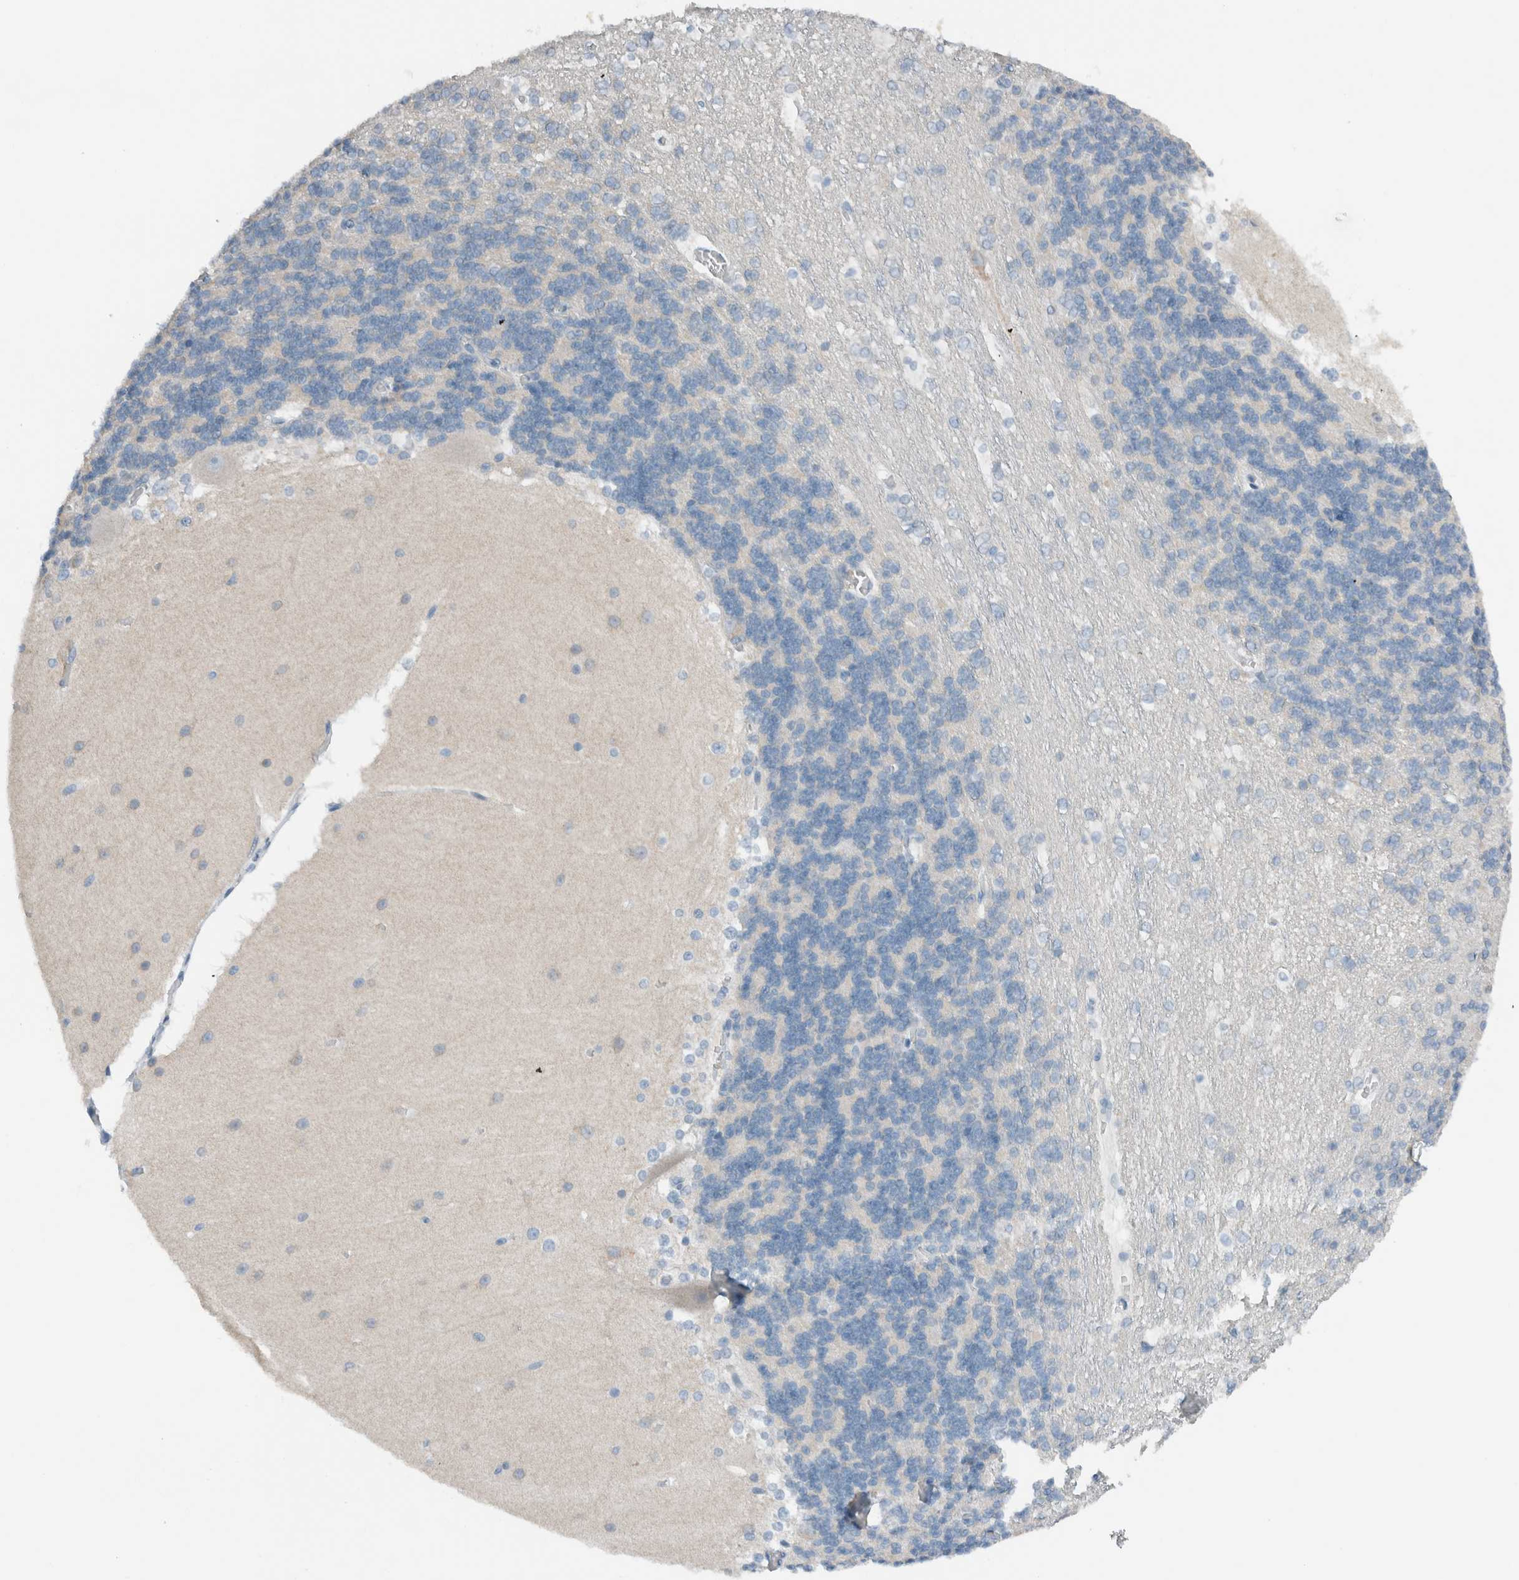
{"staining": {"intensity": "negative", "quantity": "none", "location": "none"}, "tissue": "cerebellum", "cell_type": "Cells in granular layer", "image_type": "normal", "snomed": [{"axis": "morphology", "description": "Normal tissue, NOS"}, {"axis": "topography", "description": "Cerebellum"}], "caption": "This is an IHC image of benign human cerebellum. There is no expression in cells in granular layer.", "gene": "DUOX1", "patient": {"sex": "female", "age": 19}}